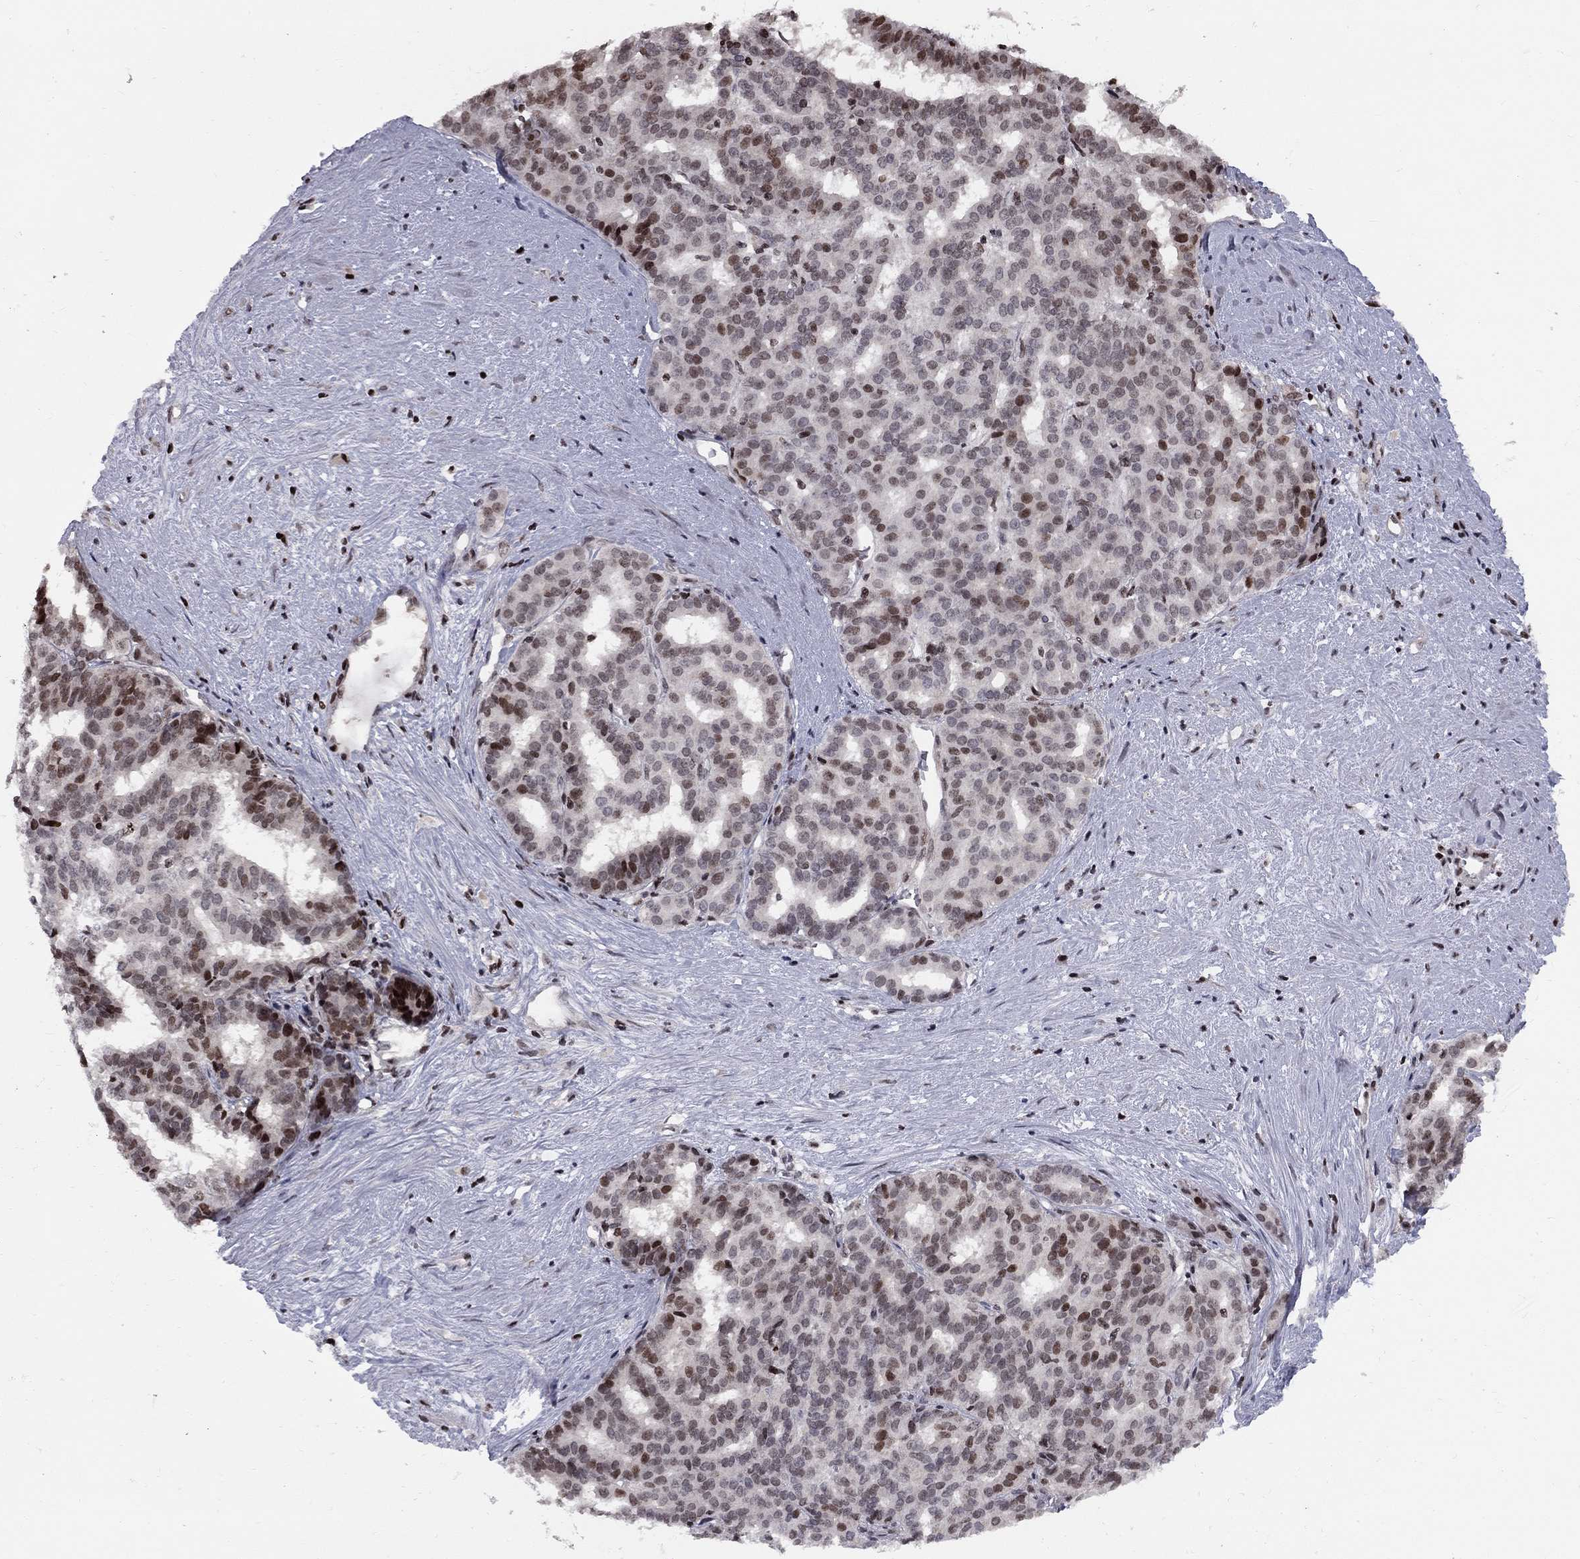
{"staining": {"intensity": "strong", "quantity": "<25%", "location": "nuclear"}, "tissue": "liver cancer", "cell_type": "Tumor cells", "image_type": "cancer", "snomed": [{"axis": "morphology", "description": "Cholangiocarcinoma"}, {"axis": "topography", "description": "Liver"}], "caption": "Liver cancer (cholangiocarcinoma) was stained to show a protein in brown. There is medium levels of strong nuclear staining in about <25% of tumor cells.", "gene": "RNASEH2C", "patient": {"sex": "female", "age": 47}}